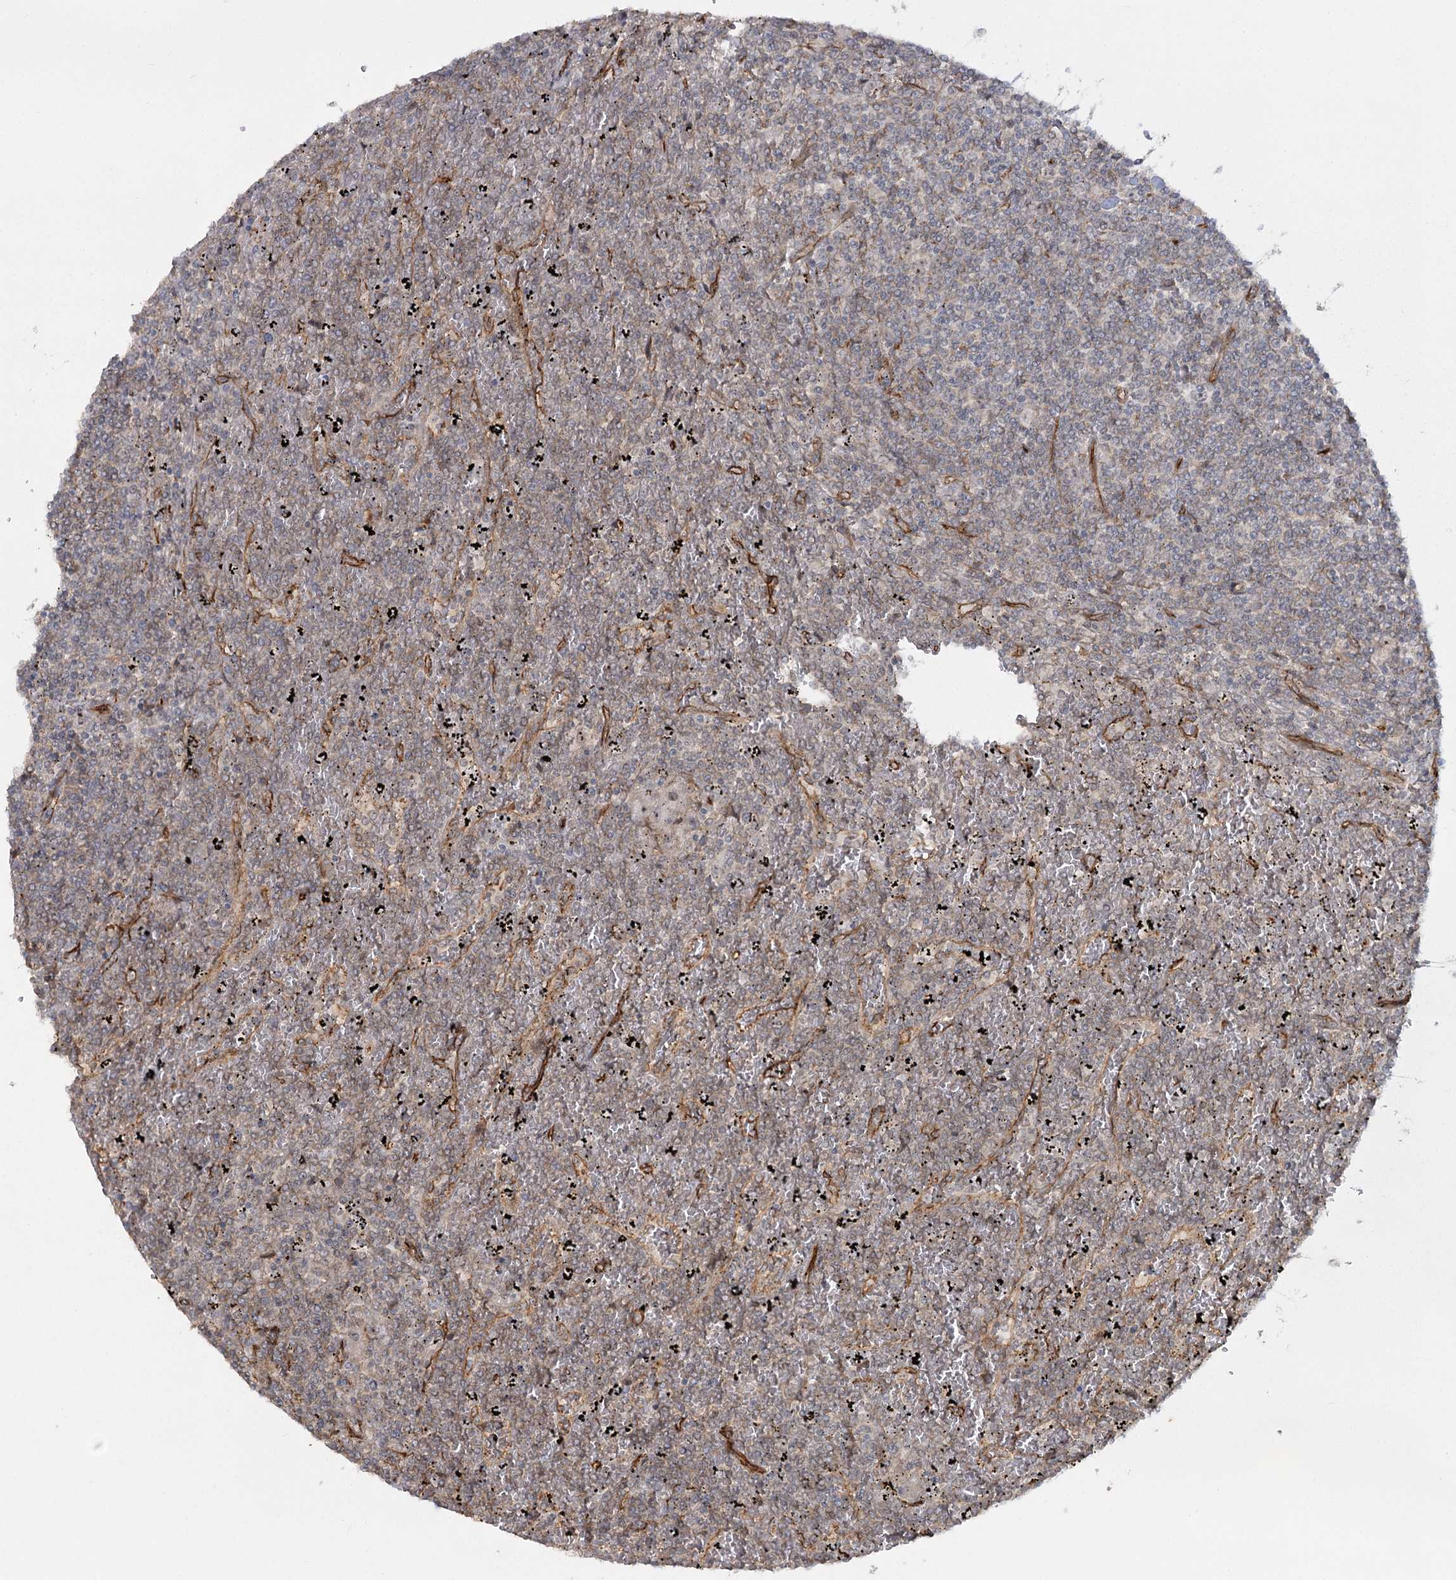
{"staining": {"intensity": "negative", "quantity": "none", "location": "none"}, "tissue": "lymphoma", "cell_type": "Tumor cells", "image_type": "cancer", "snomed": [{"axis": "morphology", "description": "Malignant lymphoma, non-Hodgkin's type, Low grade"}, {"axis": "topography", "description": "Spleen"}], "caption": "Human malignant lymphoma, non-Hodgkin's type (low-grade) stained for a protein using immunohistochemistry displays no positivity in tumor cells.", "gene": "RPP14", "patient": {"sex": "female", "age": 19}}